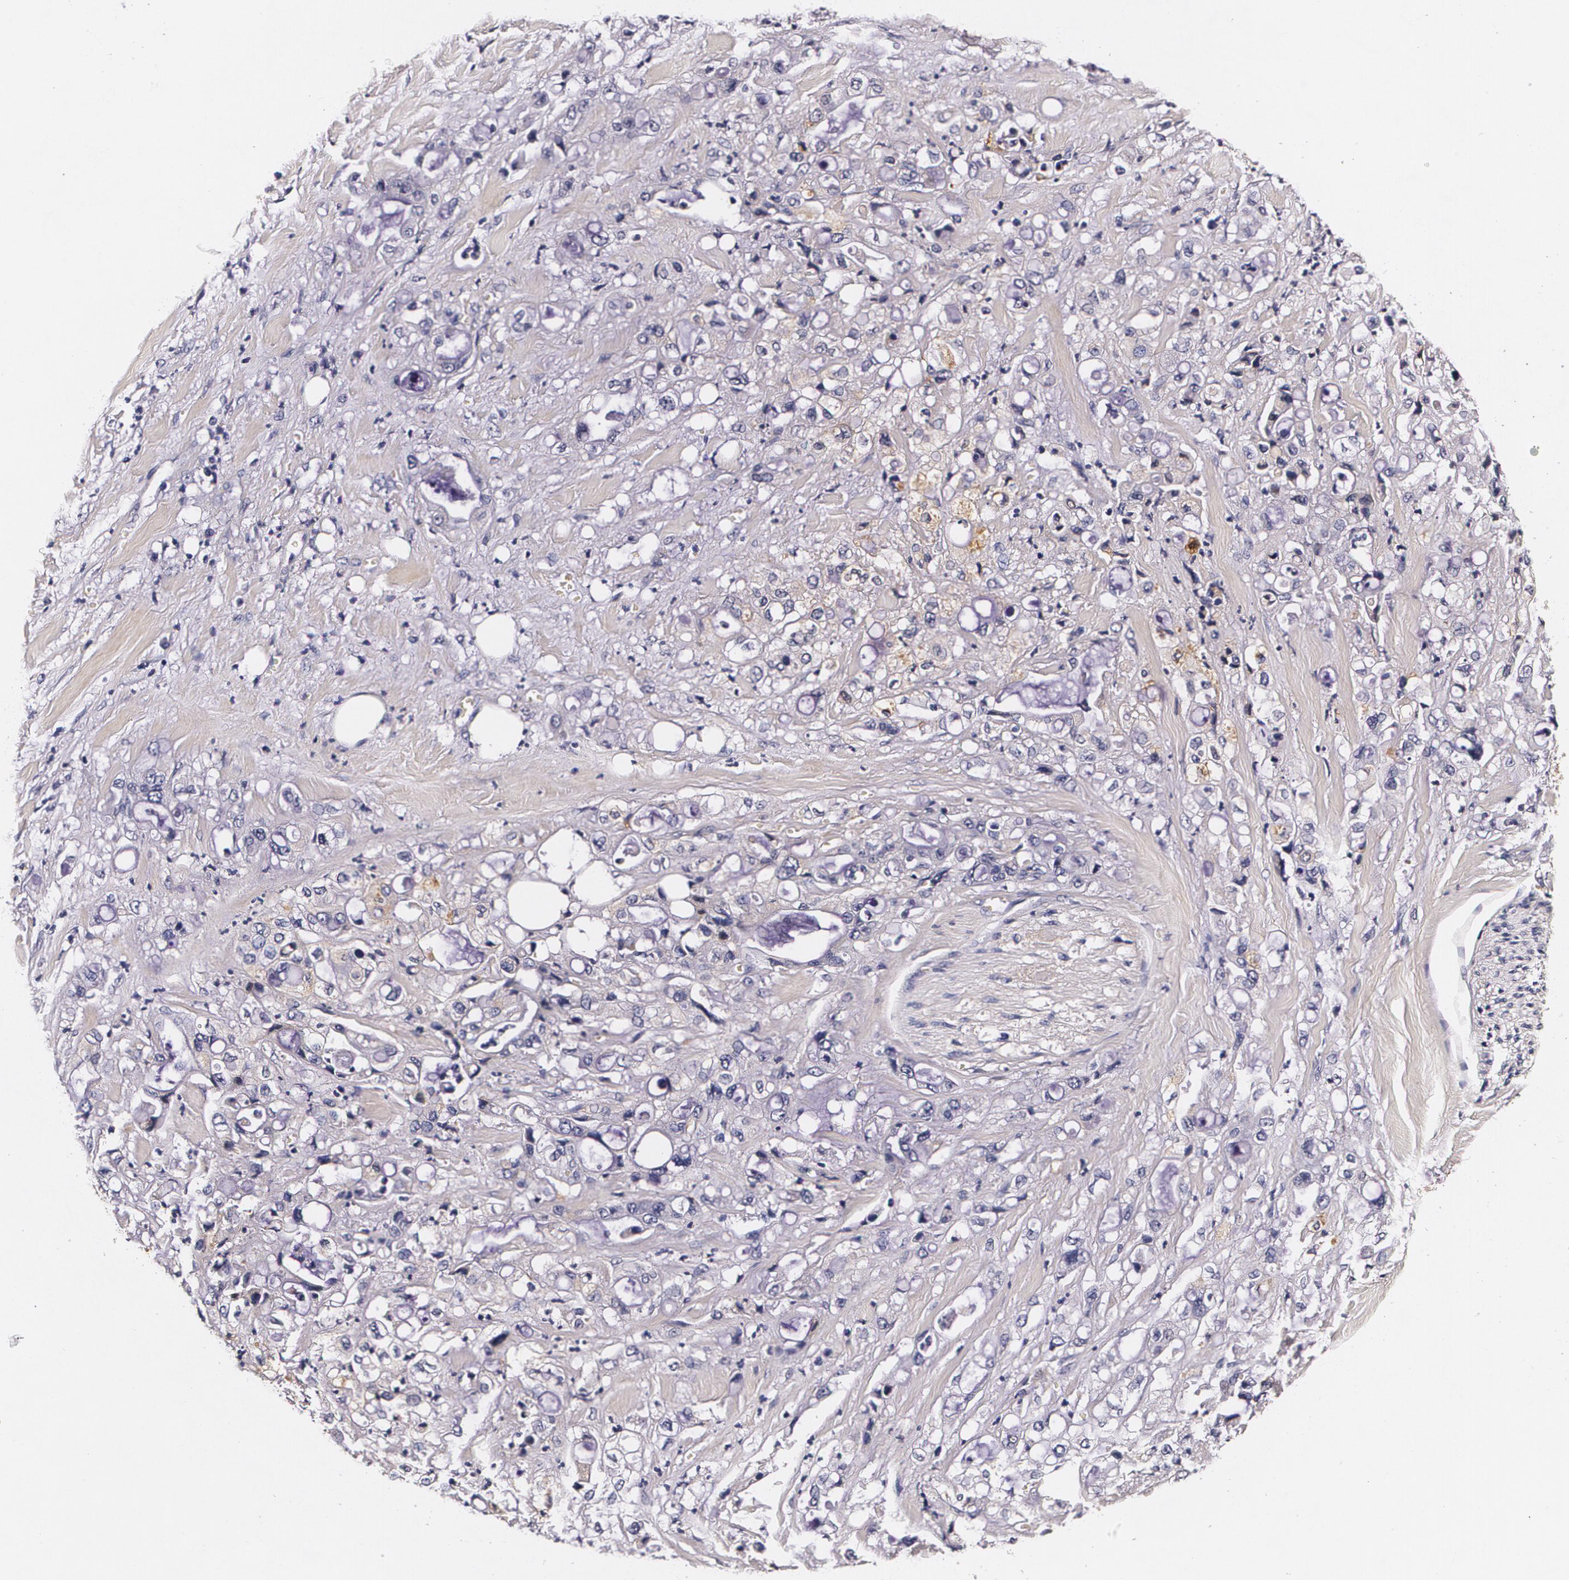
{"staining": {"intensity": "weak", "quantity": "<25%", "location": "cytoplasmic/membranous"}, "tissue": "pancreatic cancer", "cell_type": "Tumor cells", "image_type": "cancer", "snomed": [{"axis": "morphology", "description": "Adenocarcinoma, NOS"}, {"axis": "topography", "description": "Pancreas"}], "caption": "Pancreatic adenocarcinoma stained for a protein using IHC displays no expression tumor cells.", "gene": "TTR", "patient": {"sex": "male", "age": 70}}